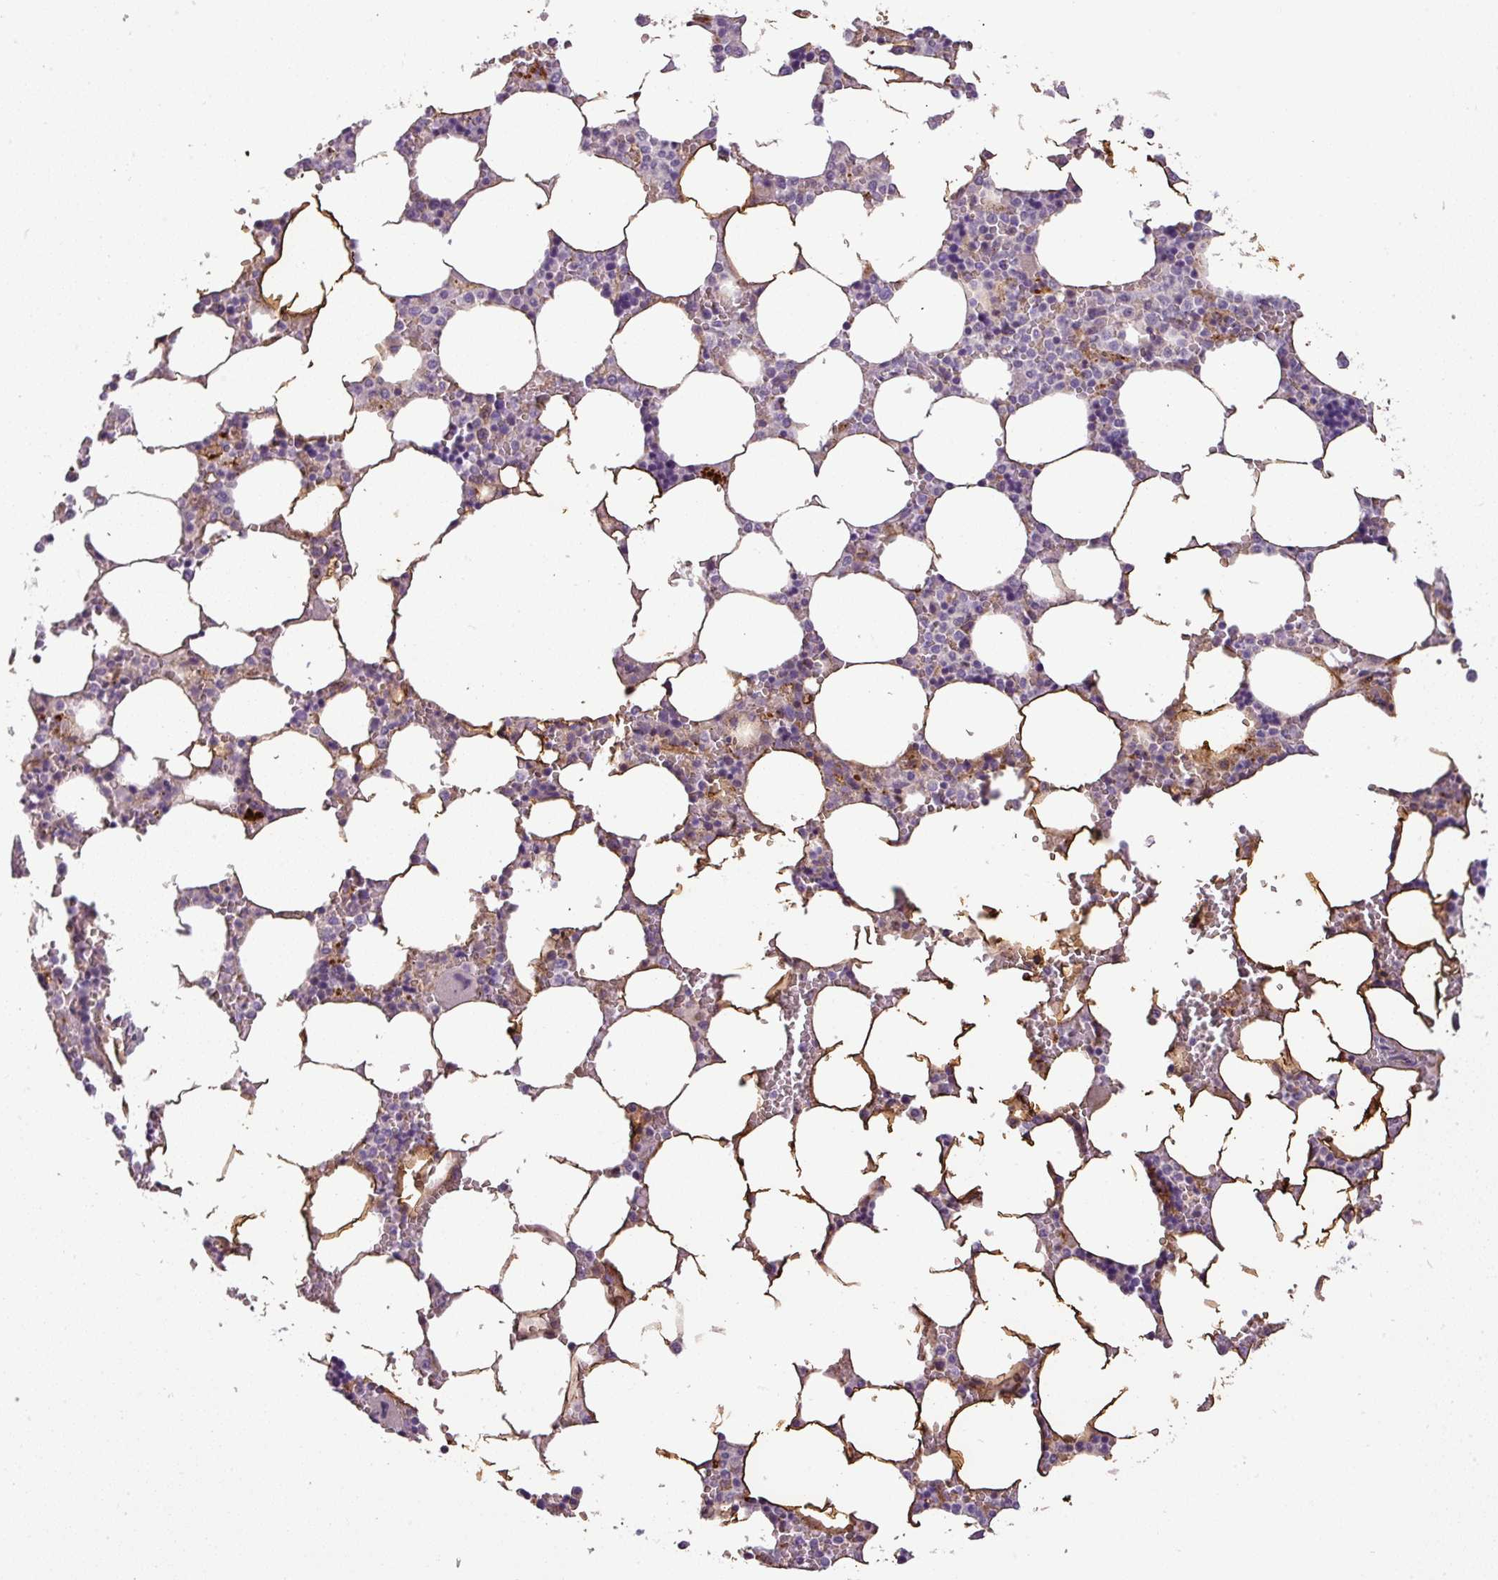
{"staining": {"intensity": "negative", "quantity": "none", "location": "none"}, "tissue": "bone marrow", "cell_type": "Hematopoietic cells", "image_type": "normal", "snomed": [{"axis": "morphology", "description": "Normal tissue, NOS"}, {"axis": "topography", "description": "Bone marrow"}], "caption": "Normal bone marrow was stained to show a protein in brown. There is no significant positivity in hematopoietic cells. (DAB IHC, high magnification).", "gene": "APOC1", "patient": {"sex": "male", "age": 64}}